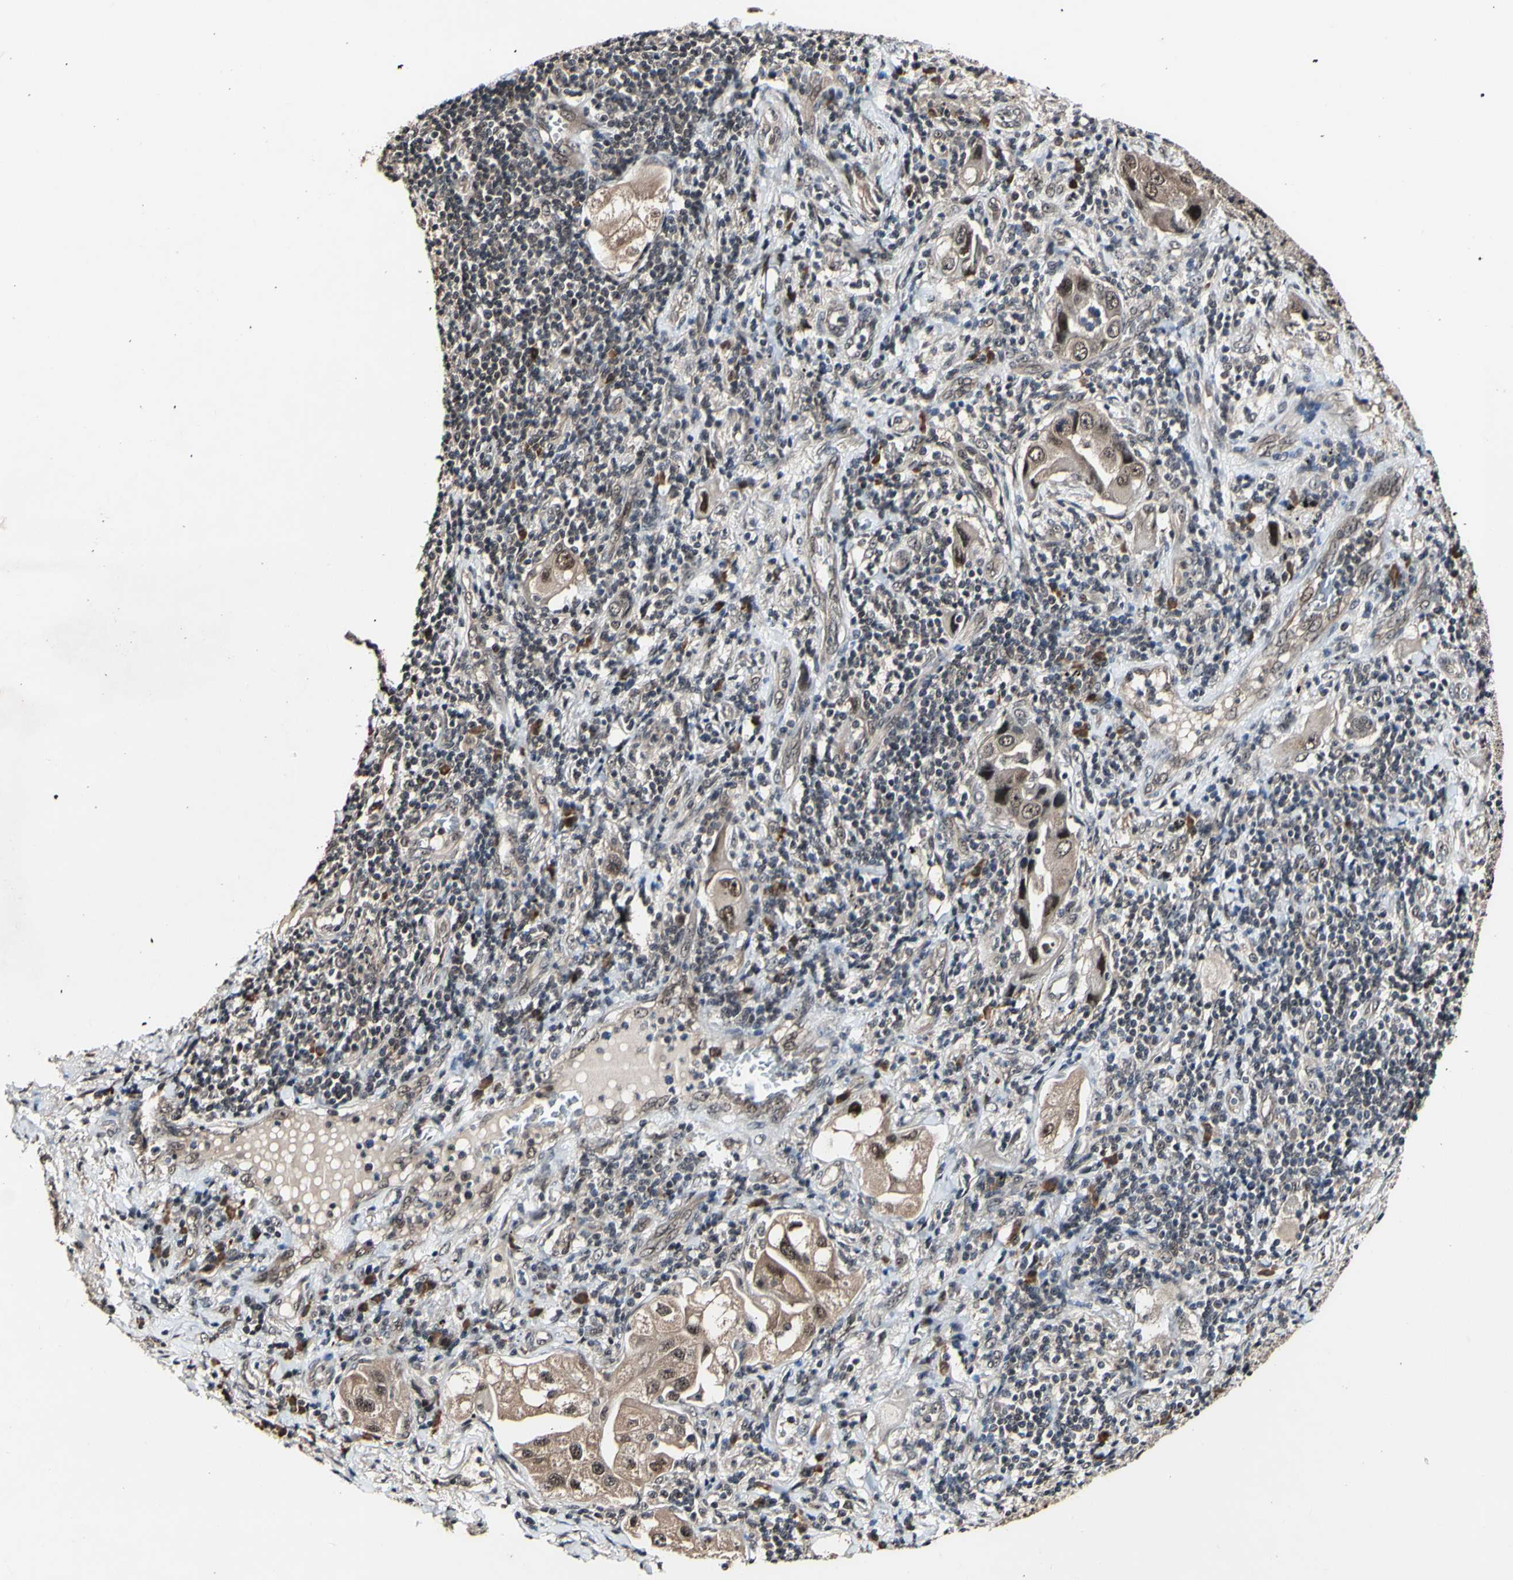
{"staining": {"intensity": "weak", "quantity": ">75%", "location": "cytoplasmic/membranous,nuclear"}, "tissue": "lung cancer", "cell_type": "Tumor cells", "image_type": "cancer", "snomed": [{"axis": "morphology", "description": "Adenocarcinoma, NOS"}, {"axis": "topography", "description": "Lung"}], "caption": "Tumor cells reveal low levels of weak cytoplasmic/membranous and nuclear expression in about >75% of cells in human lung cancer (adenocarcinoma).", "gene": "PSMD10", "patient": {"sex": "female", "age": 65}}